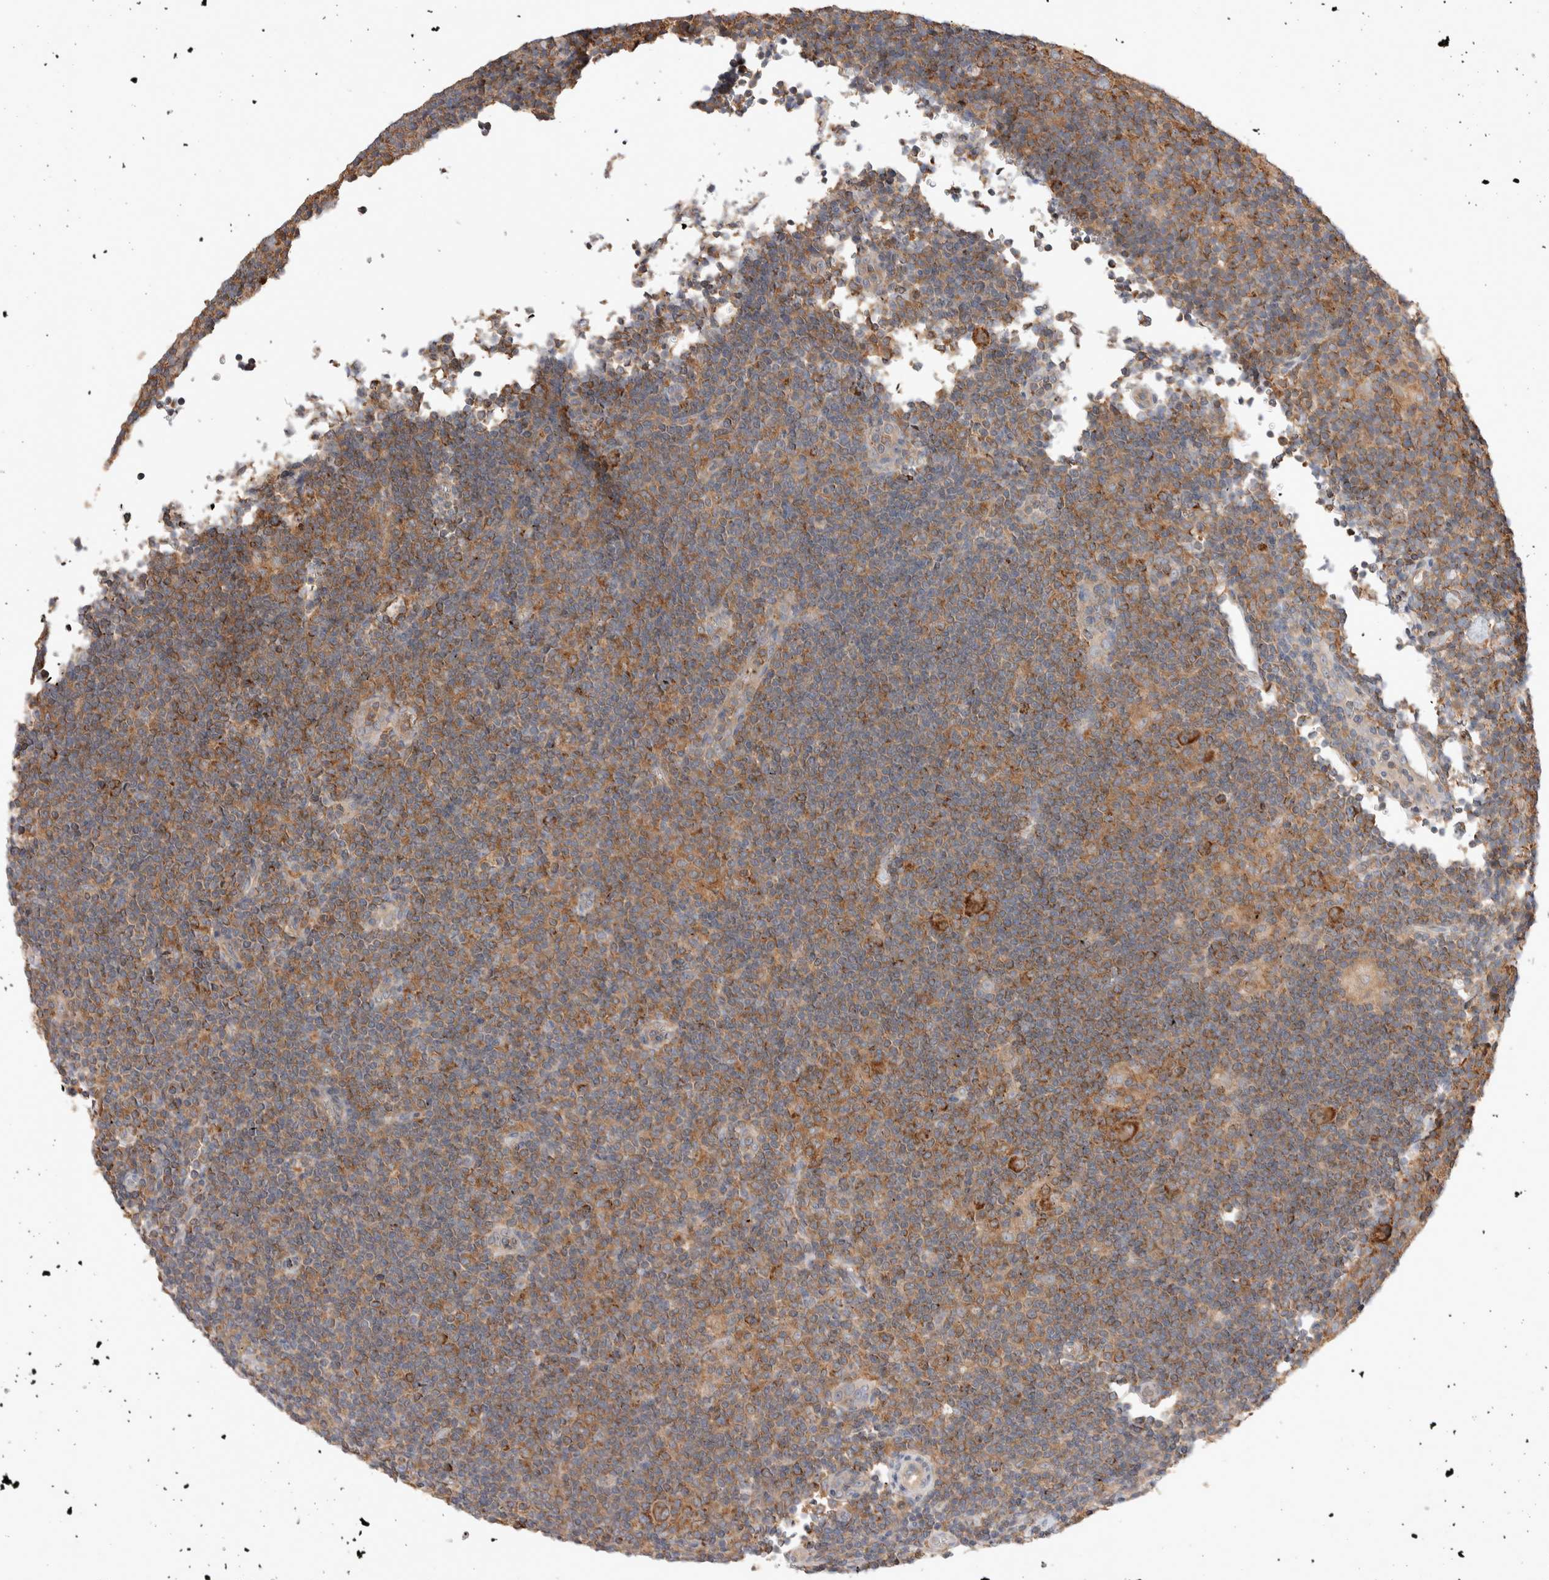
{"staining": {"intensity": "strong", "quantity": ">75%", "location": "cytoplasmic/membranous"}, "tissue": "lymphoma", "cell_type": "Tumor cells", "image_type": "cancer", "snomed": [{"axis": "morphology", "description": "Hodgkin's disease, NOS"}, {"axis": "topography", "description": "Lymph node"}], "caption": "High-magnification brightfield microscopy of lymphoma stained with DAB (brown) and counterstained with hematoxylin (blue). tumor cells exhibit strong cytoplasmic/membranous staining is appreciated in about>75% of cells.", "gene": "DEPTOR", "patient": {"sex": "female", "age": 57}}